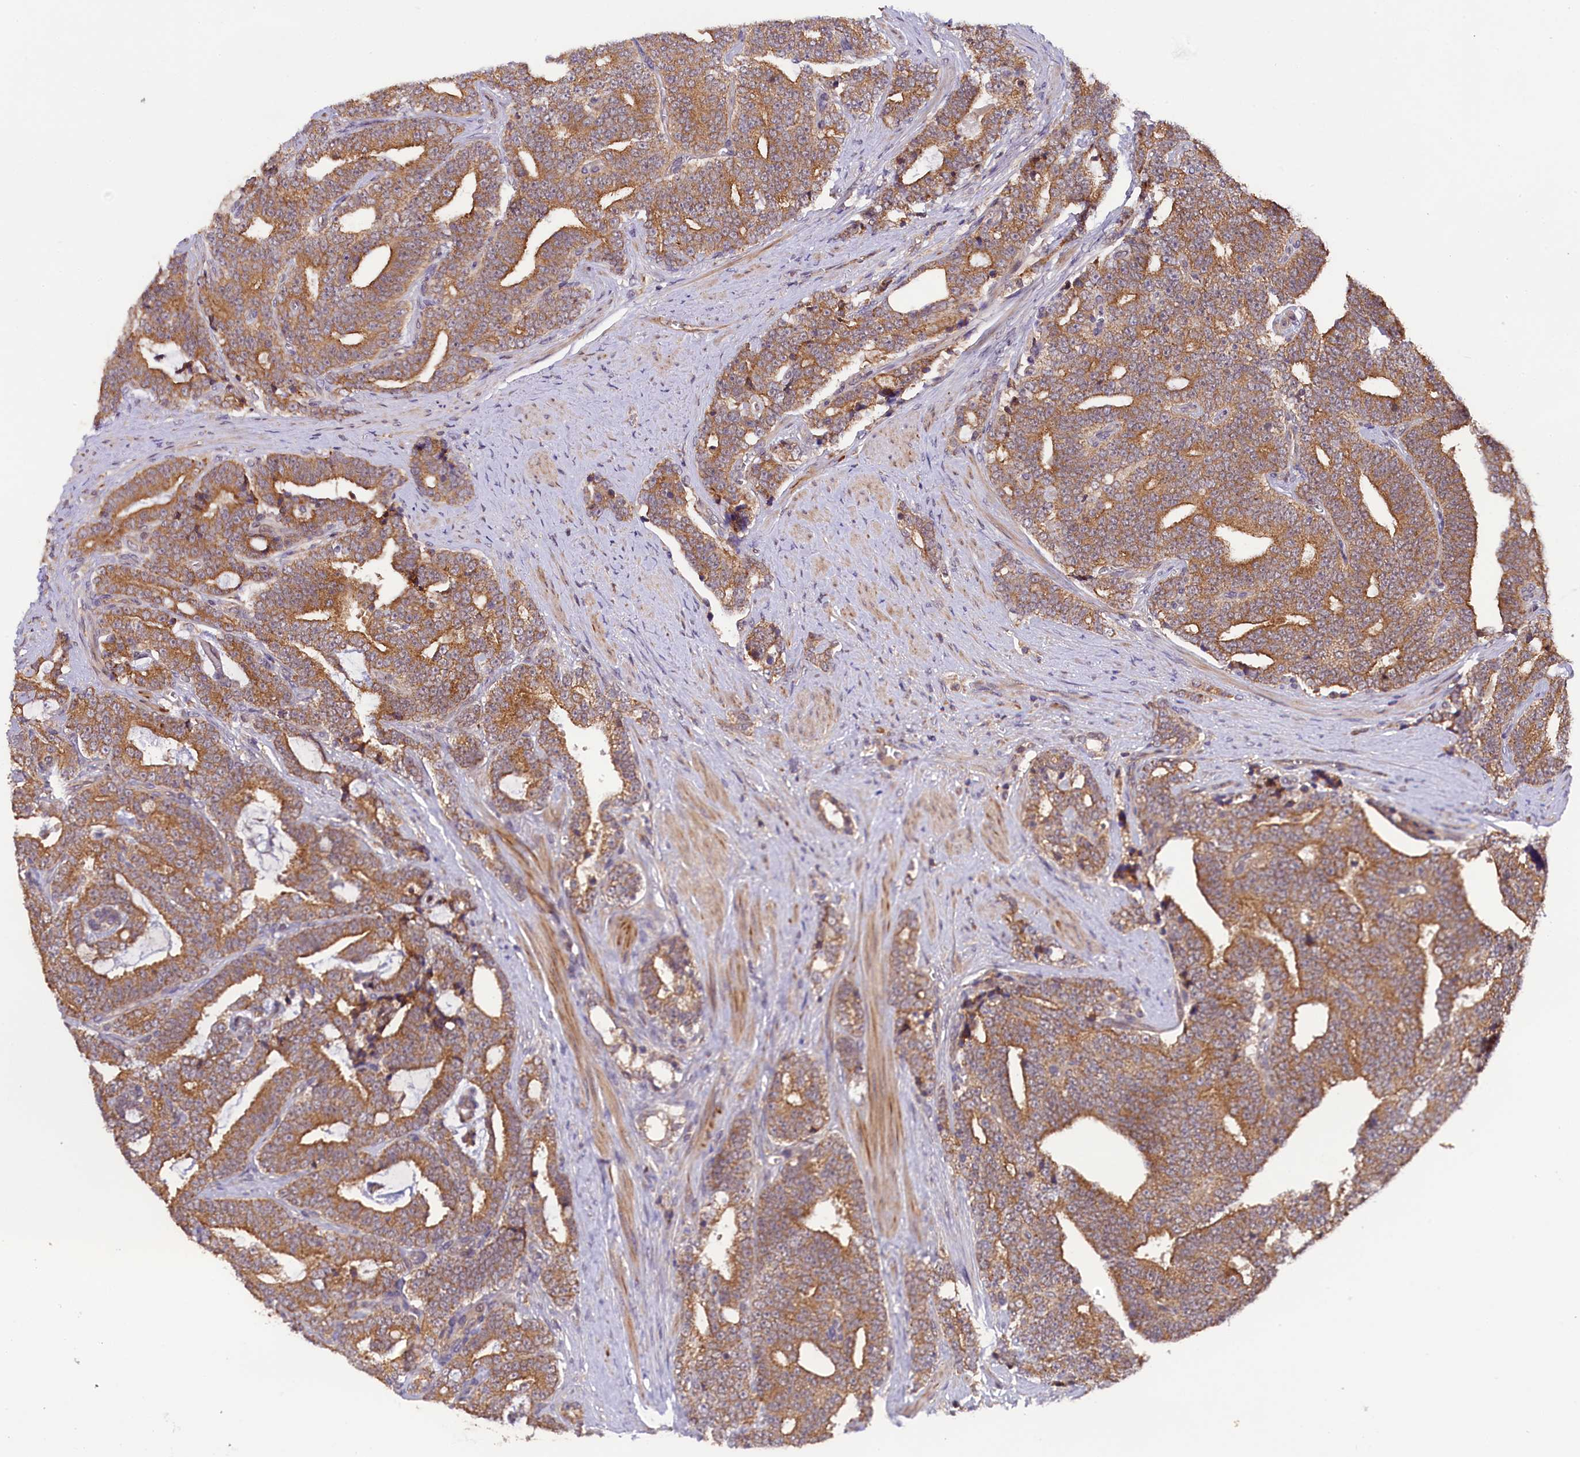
{"staining": {"intensity": "moderate", "quantity": ">75%", "location": "cytoplasmic/membranous"}, "tissue": "prostate cancer", "cell_type": "Tumor cells", "image_type": "cancer", "snomed": [{"axis": "morphology", "description": "Adenocarcinoma, High grade"}, {"axis": "topography", "description": "Prostate and seminal vesicle, NOS"}], "caption": "A brown stain highlights moderate cytoplasmic/membranous expression of a protein in adenocarcinoma (high-grade) (prostate) tumor cells. (DAB IHC with brightfield microscopy, high magnification).", "gene": "DOHH", "patient": {"sex": "male", "age": 67}}